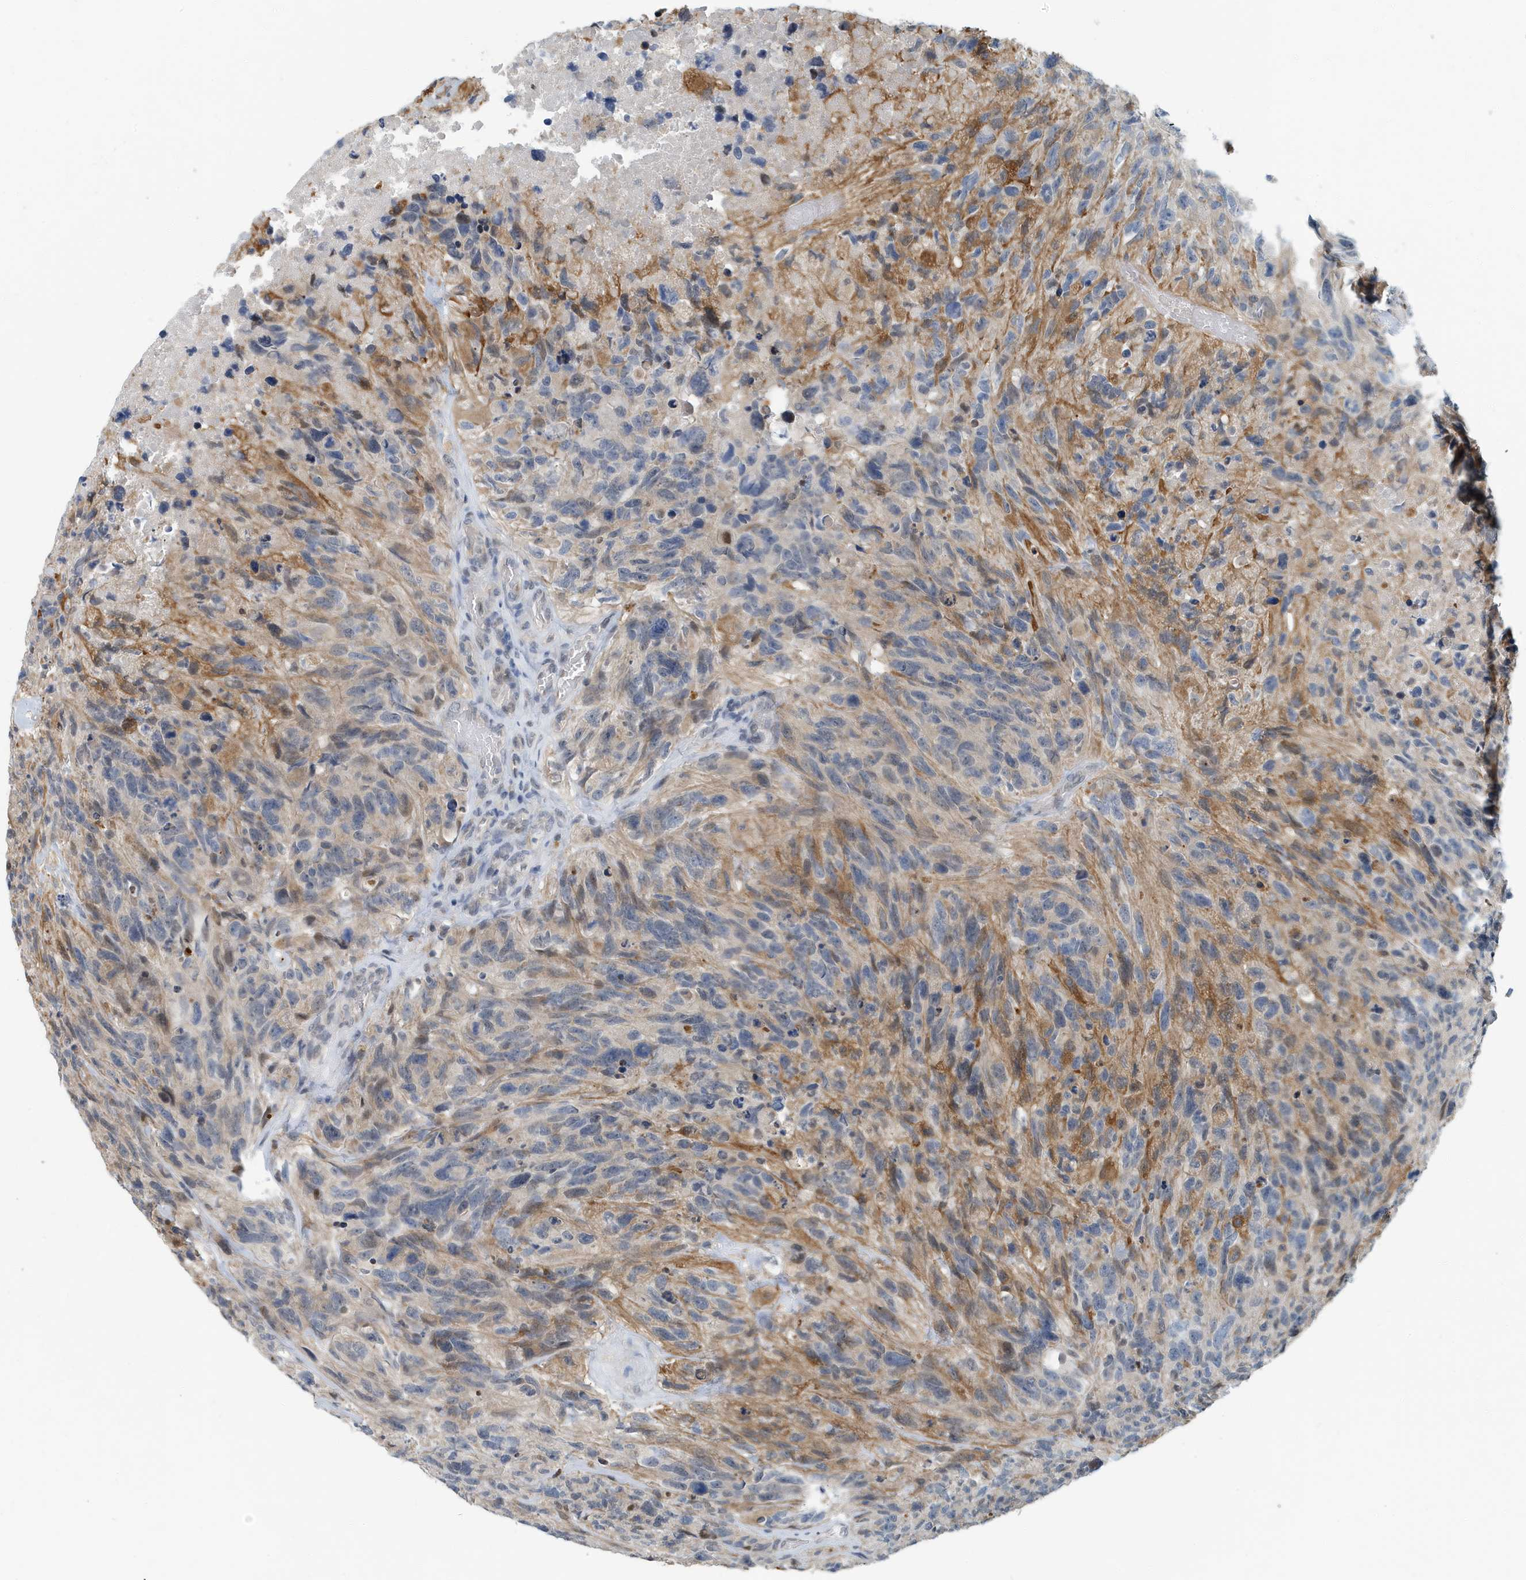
{"staining": {"intensity": "moderate", "quantity": "<25%", "location": "cytoplasmic/membranous"}, "tissue": "glioma", "cell_type": "Tumor cells", "image_type": "cancer", "snomed": [{"axis": "morphology", "description": "Glioma, malignant, High grade"}, {"axis": "topography", "description": "Brain"}], "caption": "About <25% of tumor cells in malignant glioma (high-grade) display moderate cytoplasmic/membranous protein positivity as visualized by brown immunohistochemical staining.", "gene": "KIF15", "patient": {"sex": "male", "age": 69}}